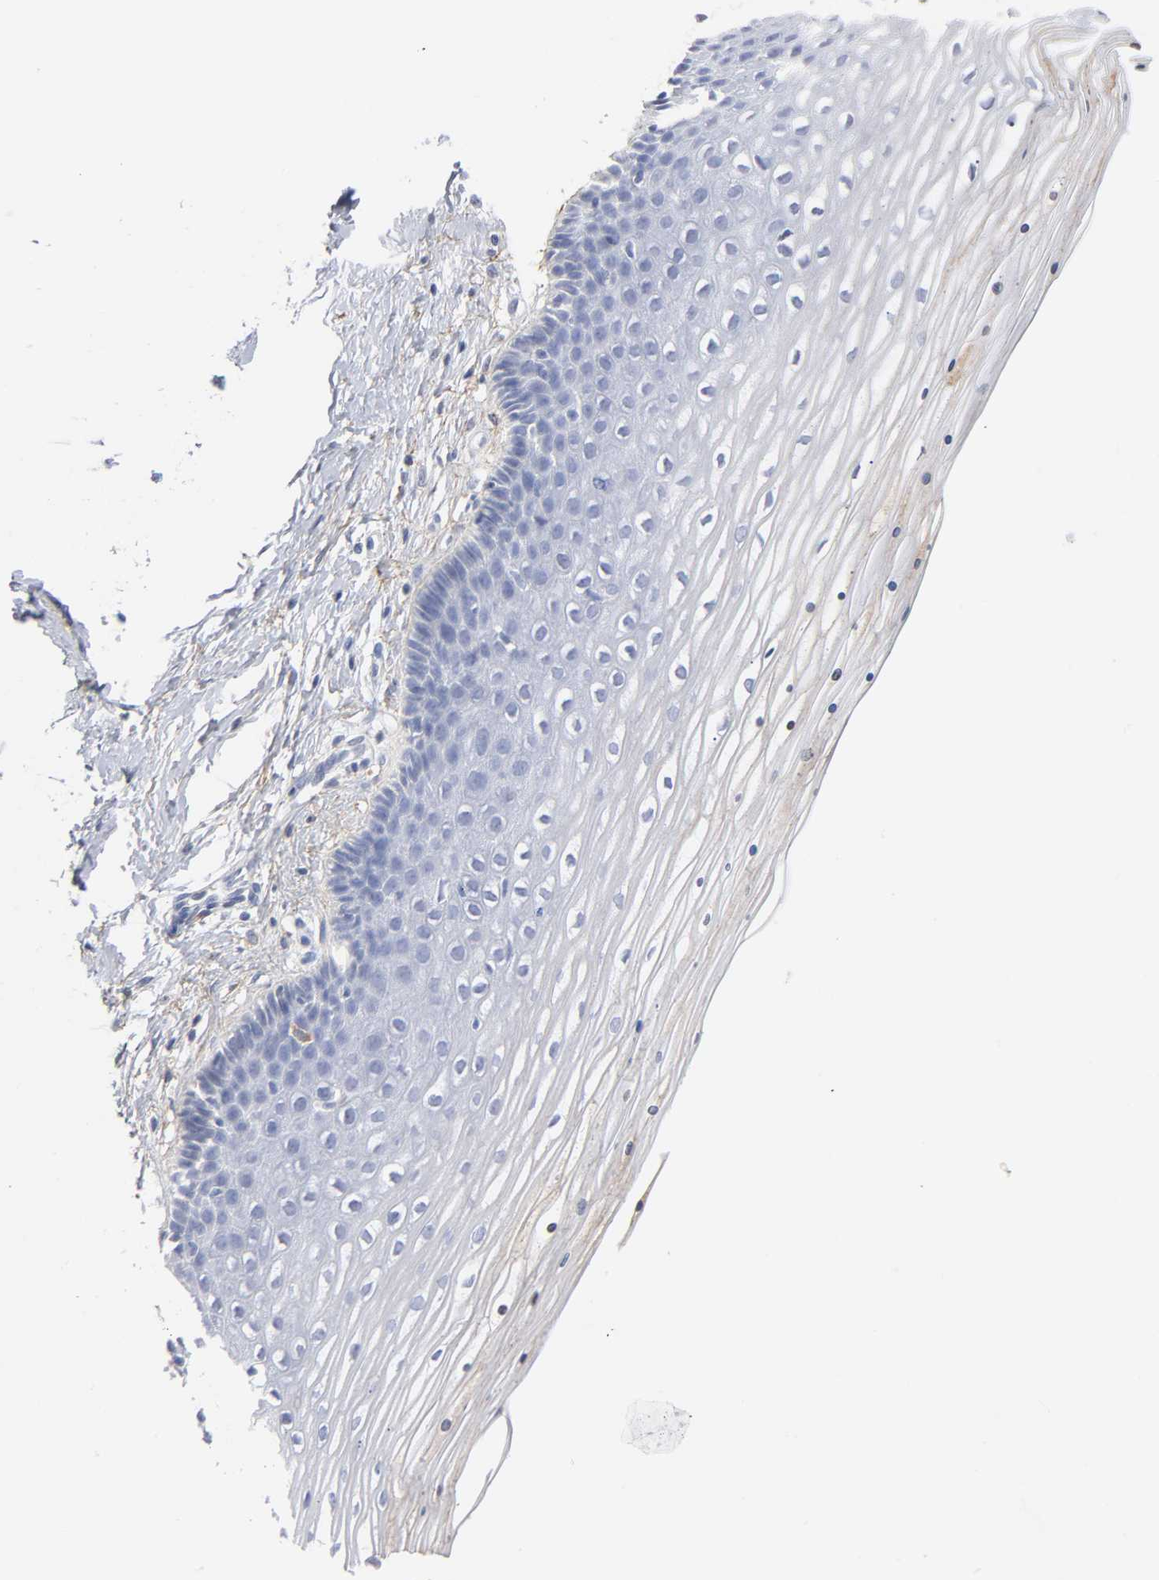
{"staining": {"intensity": "weak", "quantity": ">75%", "location": "cytoplasmic/membranous"}, "tissue": "cervix", "cell_type": "Glandular cells", "image_type": "normal", "snomed": [{"axis": "morphology", "description": "Normal tissue, NOS"}, {"axis": "topography", "description": "Cervix"}], "caption": "DAB immunohistochemical staining of unremarkable cervix demonstrates weak cytoplasmic/membranous protein expression in approximately >75% of glandular cells.", "gene": "LTBP2", "patient": {"sex": "female", "age": 39}}